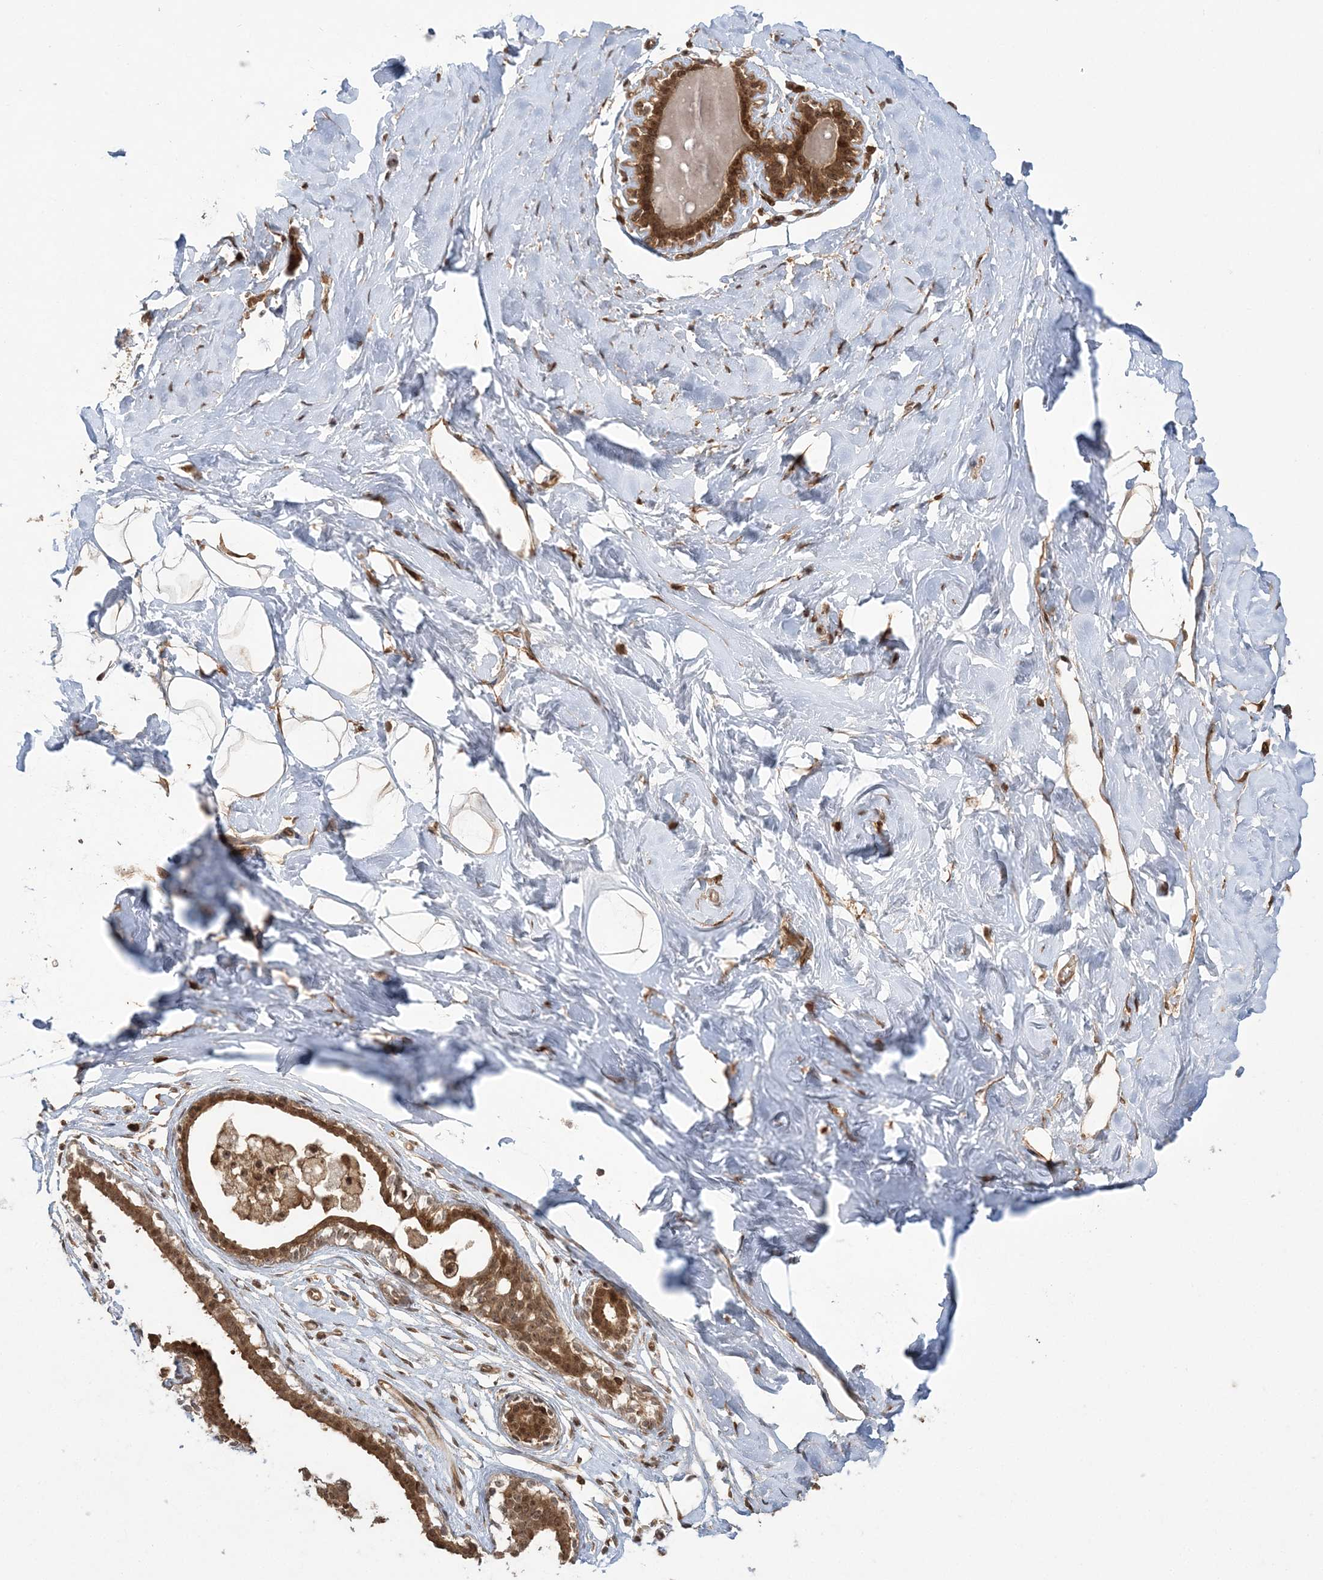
{"staining": {"intensity": "weak", "quantity": ">75%", "location": "cytoplasmic/membranous"}, "tissue": "breast", "cell_type": "Adipocytes", "image_type": "normal", "snomed": [{"axis": "morphology", "description": "Normal tissue, NOS"}, {"axis": "morphology", "description": "Adenoma, NOS"}, {"axis": "topography", "description": "Breast"}], "caption": "The micrograph demonstrates immunohistochemical staining of normal breast. There is weak cytoplasmic/membranous staining is present in approximately >75% of adipocytes.", "gene": "CAB39", "patient": {"sex": "female", "age": 23}}